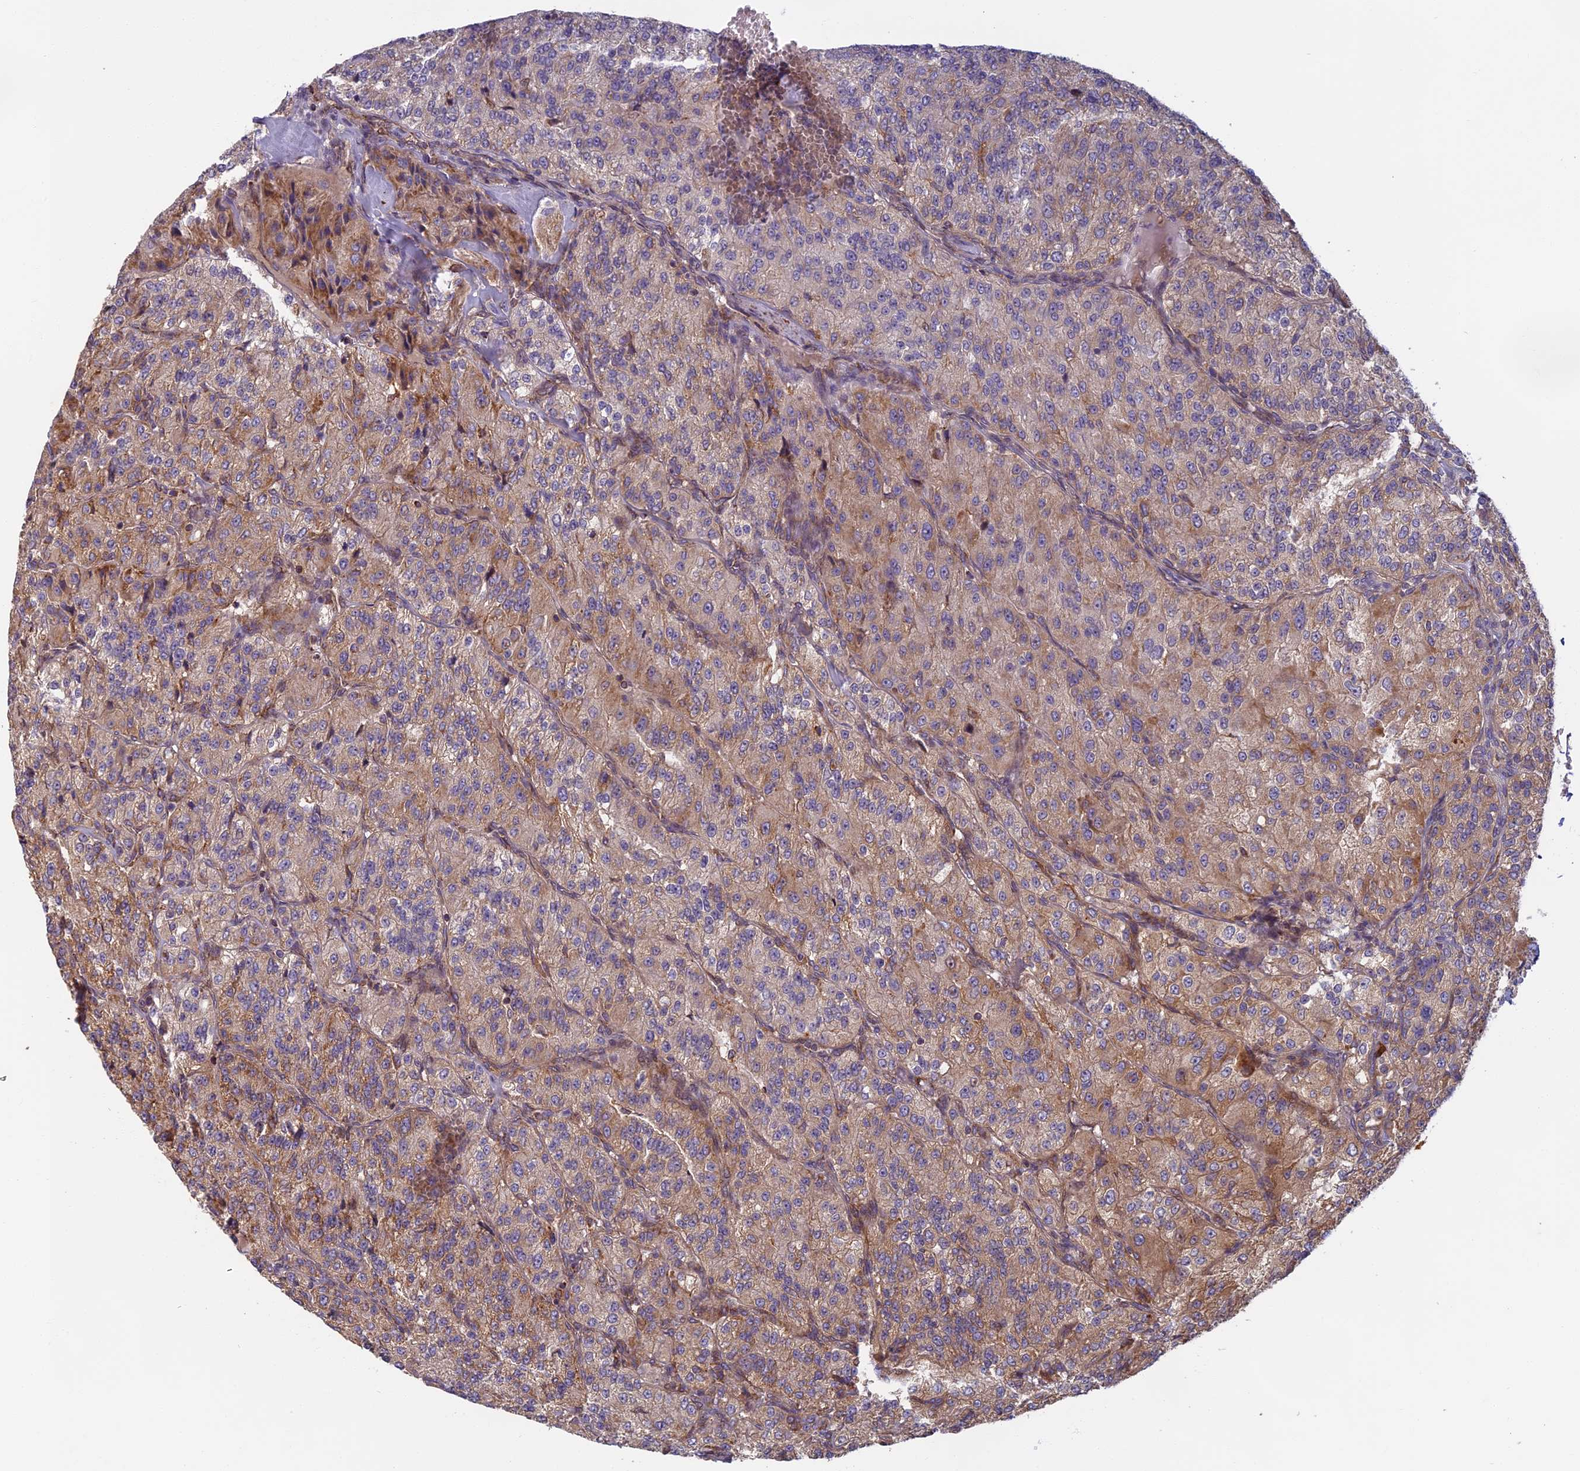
{"staining": {"intensity": "moderate", "quantity": "25%-75%", "location": "cytoplasmic/membranous"}, "tissue": "renal cancer", "cell_type": "Tumor cells", "image_type": "cancer", "snomed": [{"axis": "morphology", "description": "Adenocarcinoma, NOS"}, {"axis": "topography", "description": "Kidney"}], "caption": "Protein staining by immunohistochemistry demonstrates moderate cytoplasmic/membranous expression in approximately 25%-75% of tumor cells in renal cancer (adenocarcinoma).", "gene": "EDAR", "patient": {"sex": "female", "age": 63}}